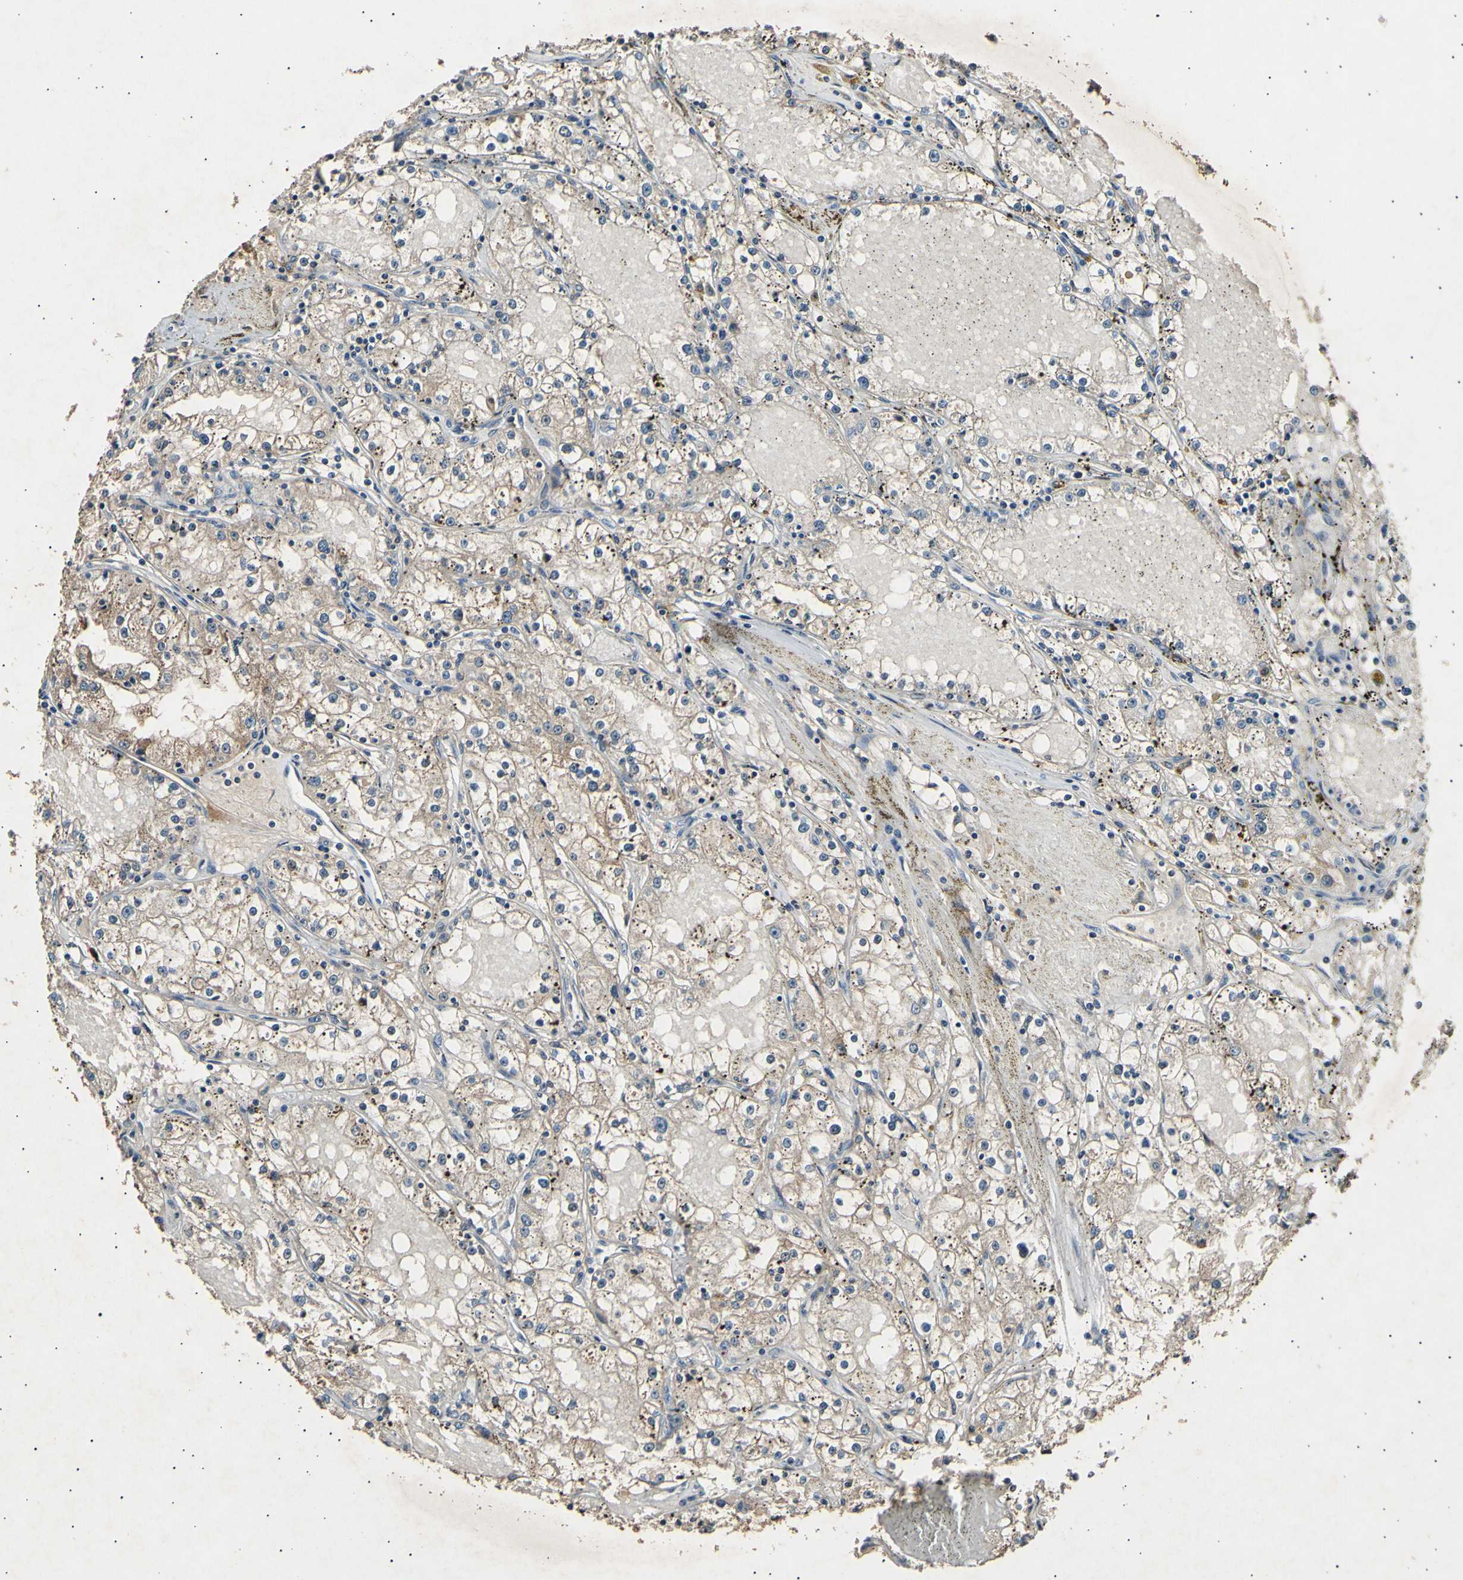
{"staining": {"intensity": "weak", "quantity": ">75%", "location": "cytoplasmic/membranous"}, "tissue": "renal cancer", "cell_type": "Tumor cells", "image_type": "cancer", "snomed": [{"axis": "morphology", "description": "Adenocarcinoma, NOS"}, {"axis": "topography", "description": "Kidney"}], "caption": "Immunohistochemical staining of human renal adenocarcinoma displays weak cytoplasmic/membranous protein staining in about >75% of tumor cells.", "gene": "ADCY3", "patient": {"sex": "male", "age": 56}}